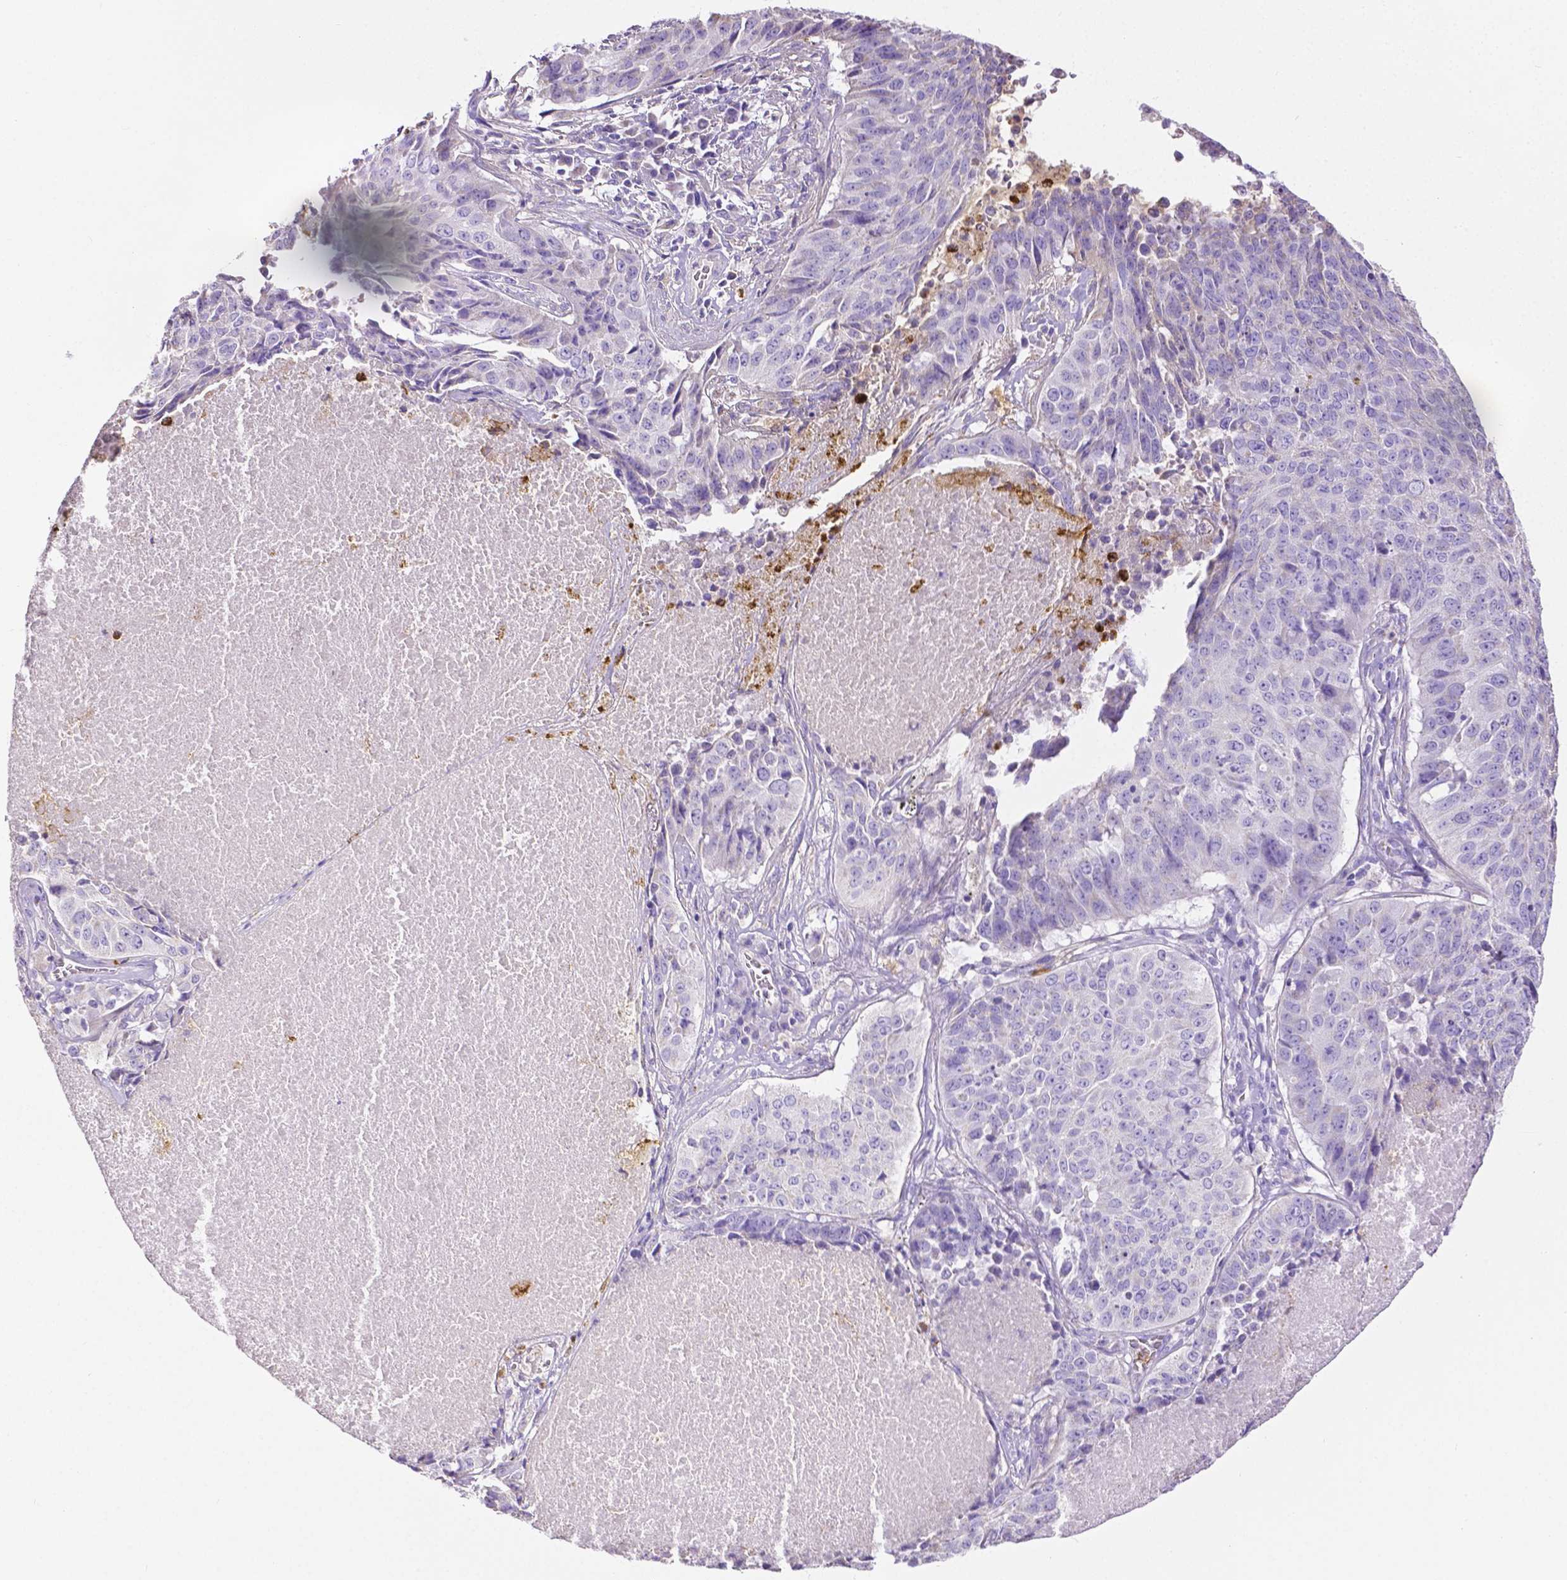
{"staining": {"intensity": "negative", "quantity": "none", "location": "none"}, "tissue": "lung cancer", "cell_type": "Tumor cells", "image_type": "cancer", "snomed": [{"axis": "morphology", "description": "Normal tissue, NOS"}, {"axis": "morphology", "description": "Squamous cell carcinoma, NOS"}, {"axis": "topography", "description": "Bronchus"}, {"axis": "topography", "description": "Lung"}], "caption": "IHC micrograph of neoplastic tissue: squamous cell carcinoma (lung) stained with DAB (3,3'-diaminobenzidine) exhibits no significant protein positivity in tumor cells.", "gene": "MMP9", "patient": {"sex": "male", "age": 64}}